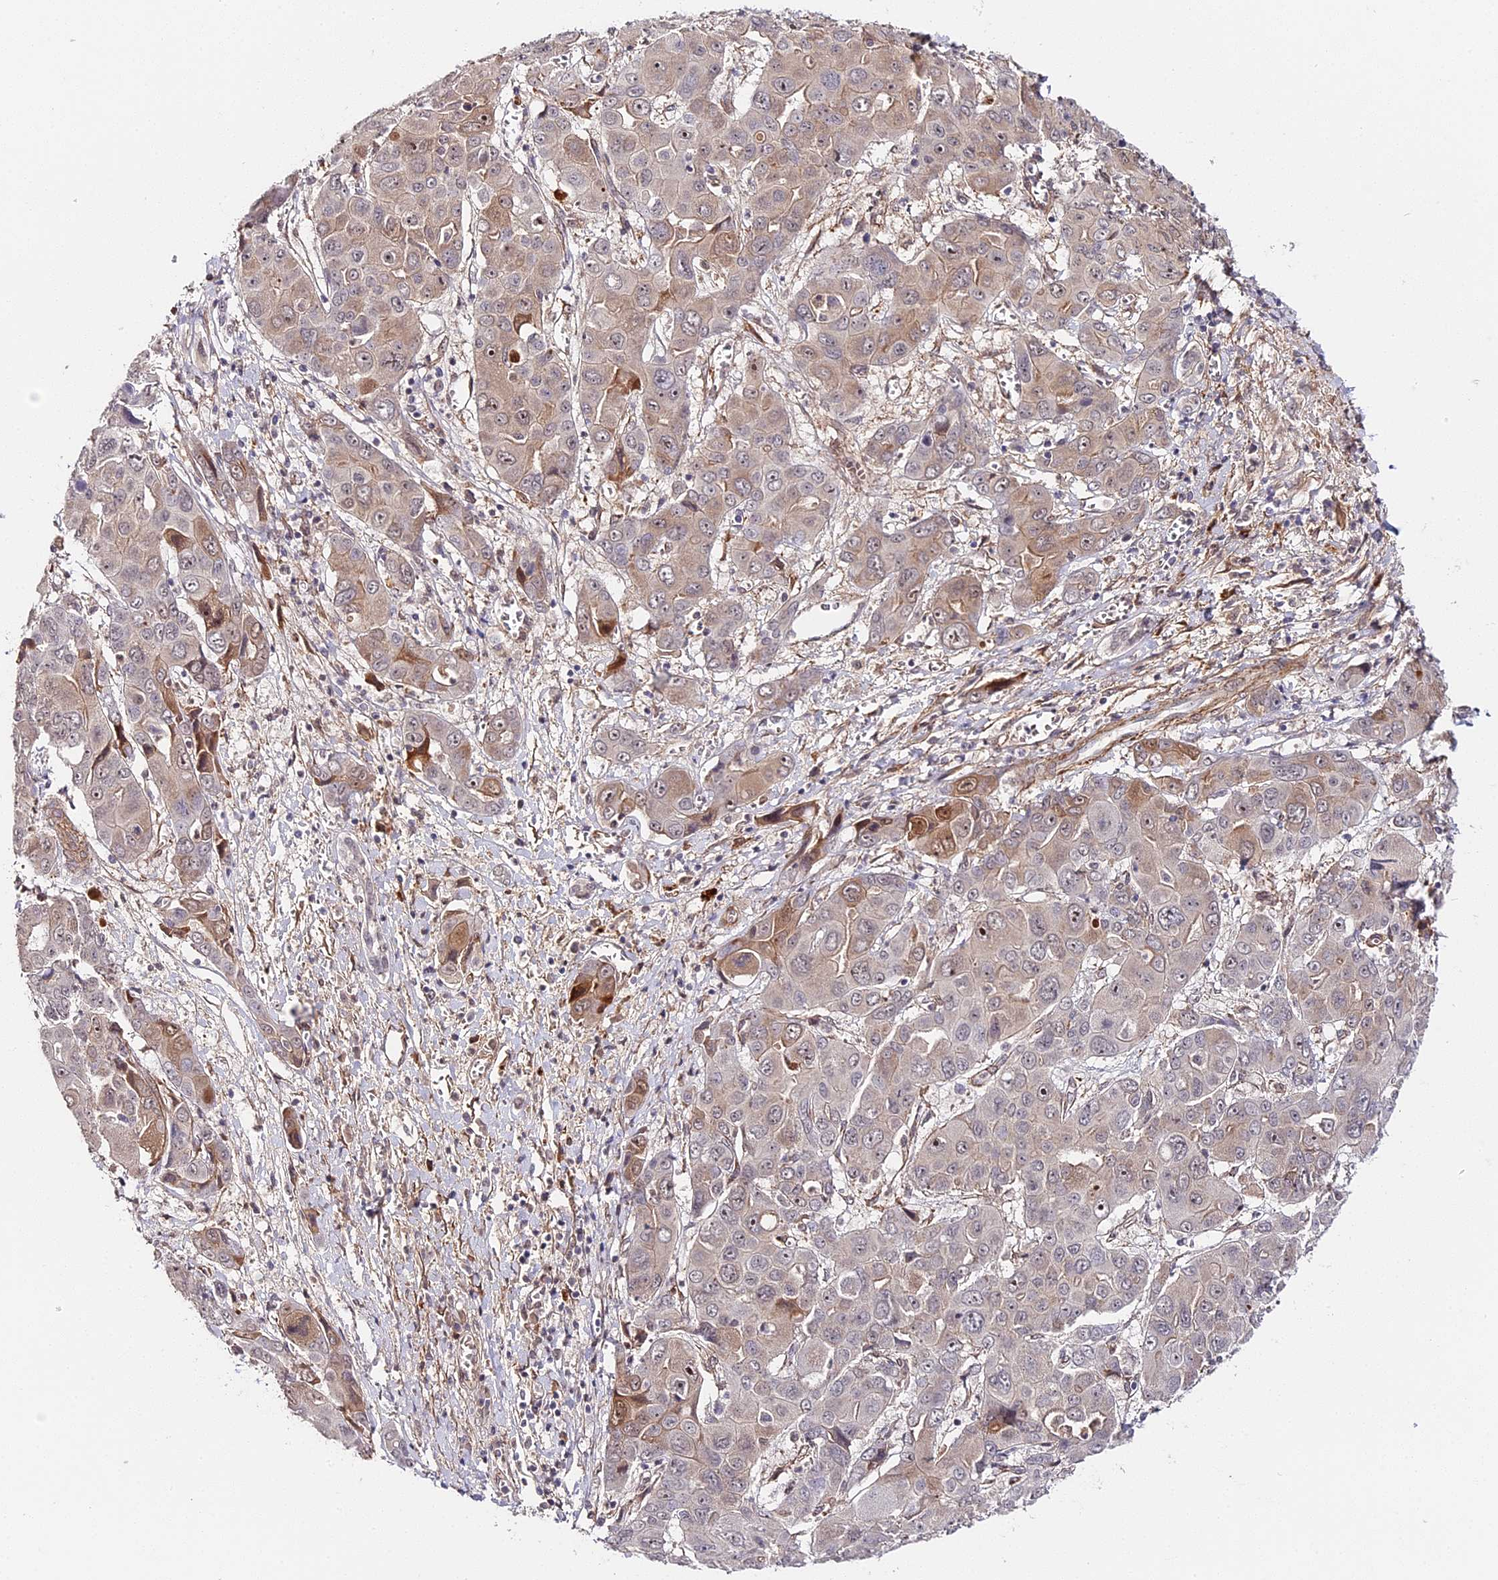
{"staining": {"intensity": "moderate", "quantity": "25%-75%", "location": "cytoplasmic/membranous,nuclear"}, "tissue": "liver cancer", "cell_type": "Tumor cells", "image_type": "cancer", "snomed": [{"axis": "morphology", "description": "Cholangiocarcinoma"}, {"axis": "topography", "description": "Liver"}], "caption": "Immunohistochemical staining of human liver cancer shows medium levels of moderate cytoplasmic/membranous and nuclear staining in about 25%-75% of tumor cells.", "gene": "IMPACT", "patient": {"sex": "male", "age": 67}}